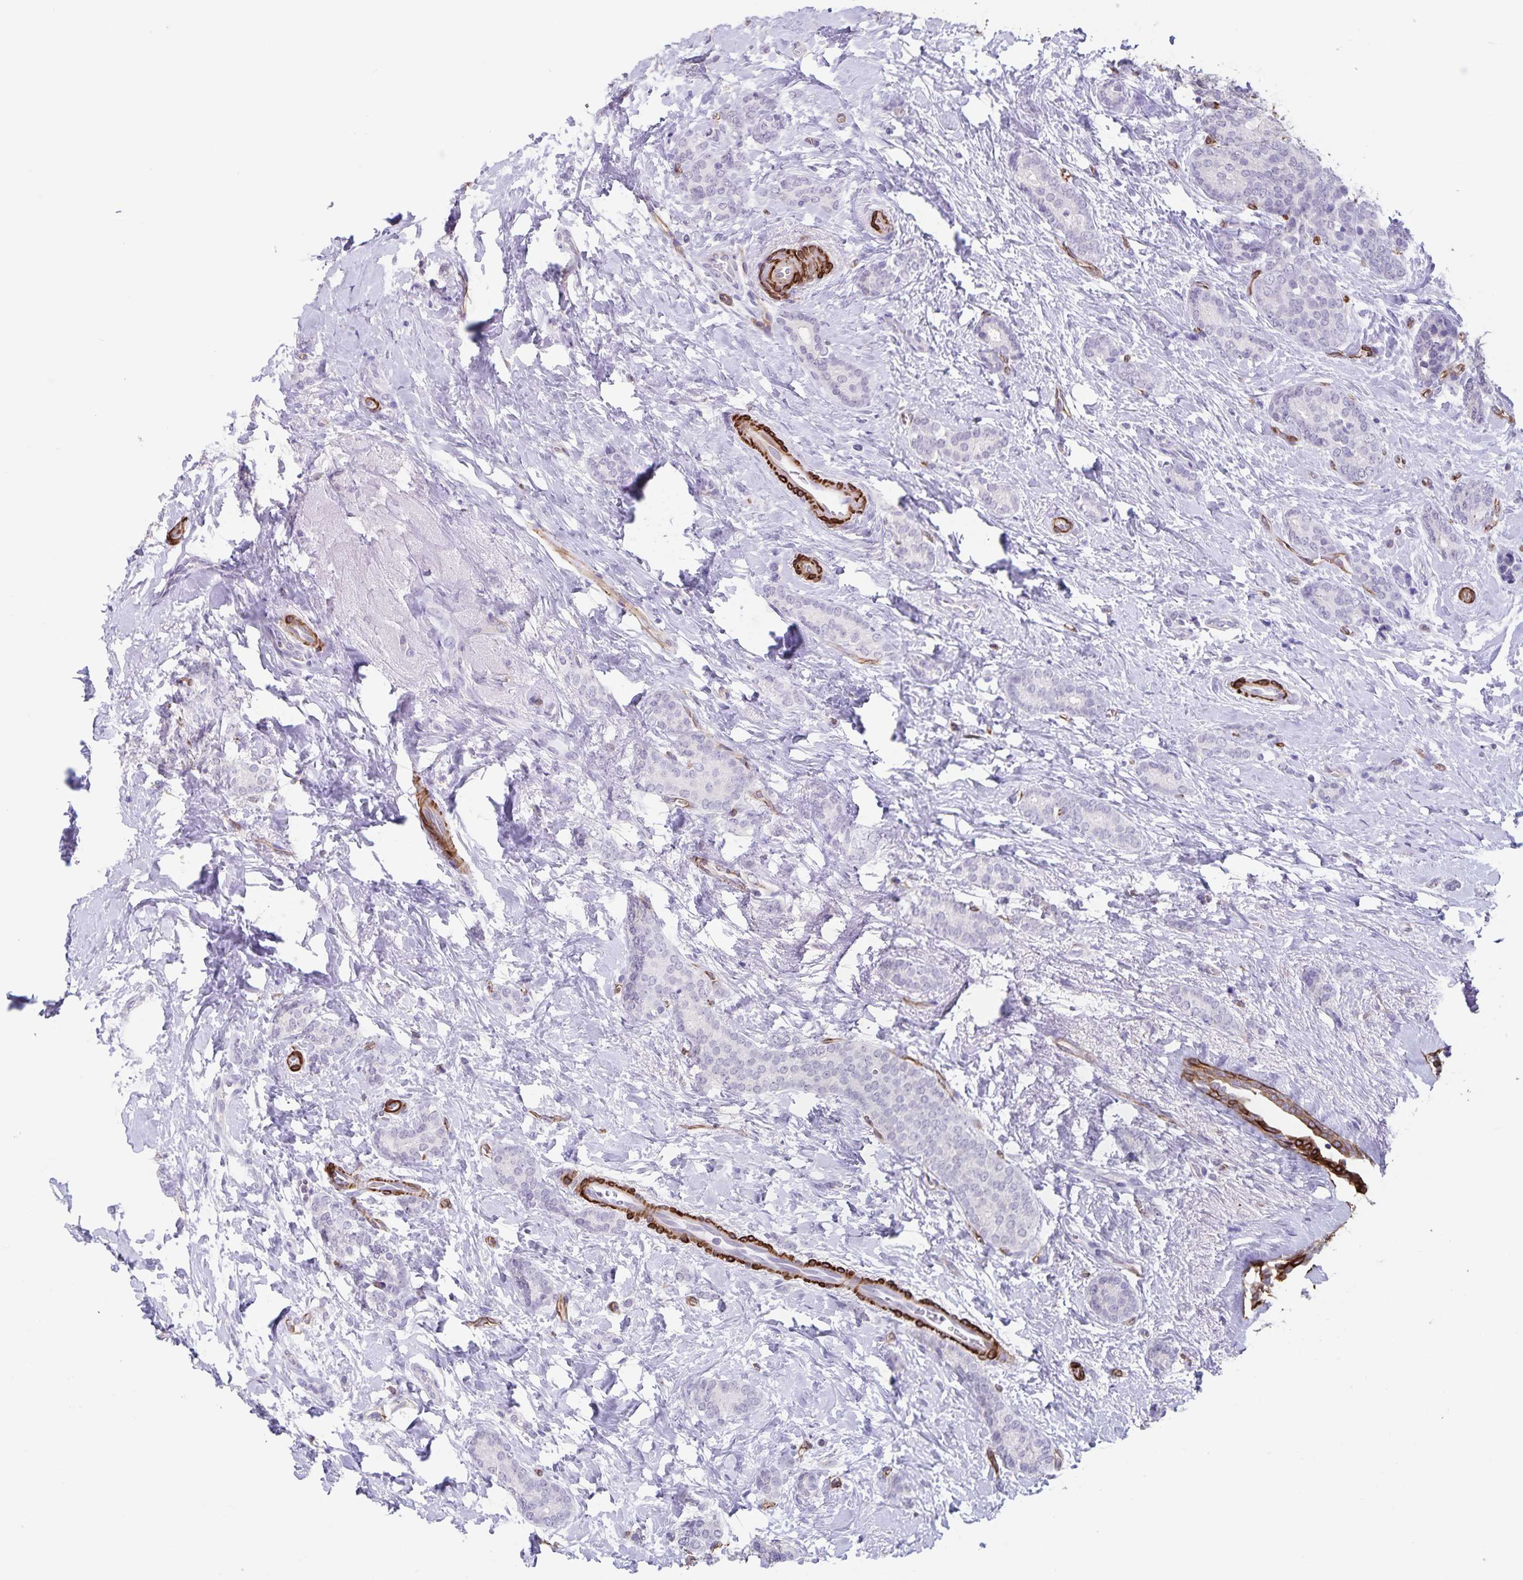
{"staining": {"intensity": "negative", "quantity": "none", "location": "none"}, "tissue": "breast cancer", "cell_type": "Tumor cells", "image_type": "cancer", "snomed": [{"axis": "morphology", "description": "Normal tissue, NOS"}, {"axis": "morphology", "description": "Duct carcinoma"}, {"axis": "topography", "description": "Breast"}], "caption": "Human intraductal carcinoma (breast) stained for a protein using IHC demonstrates no expression in tumor cells.", "gene": "SYNM", "patient": {"sex": "female", "age": 77}}